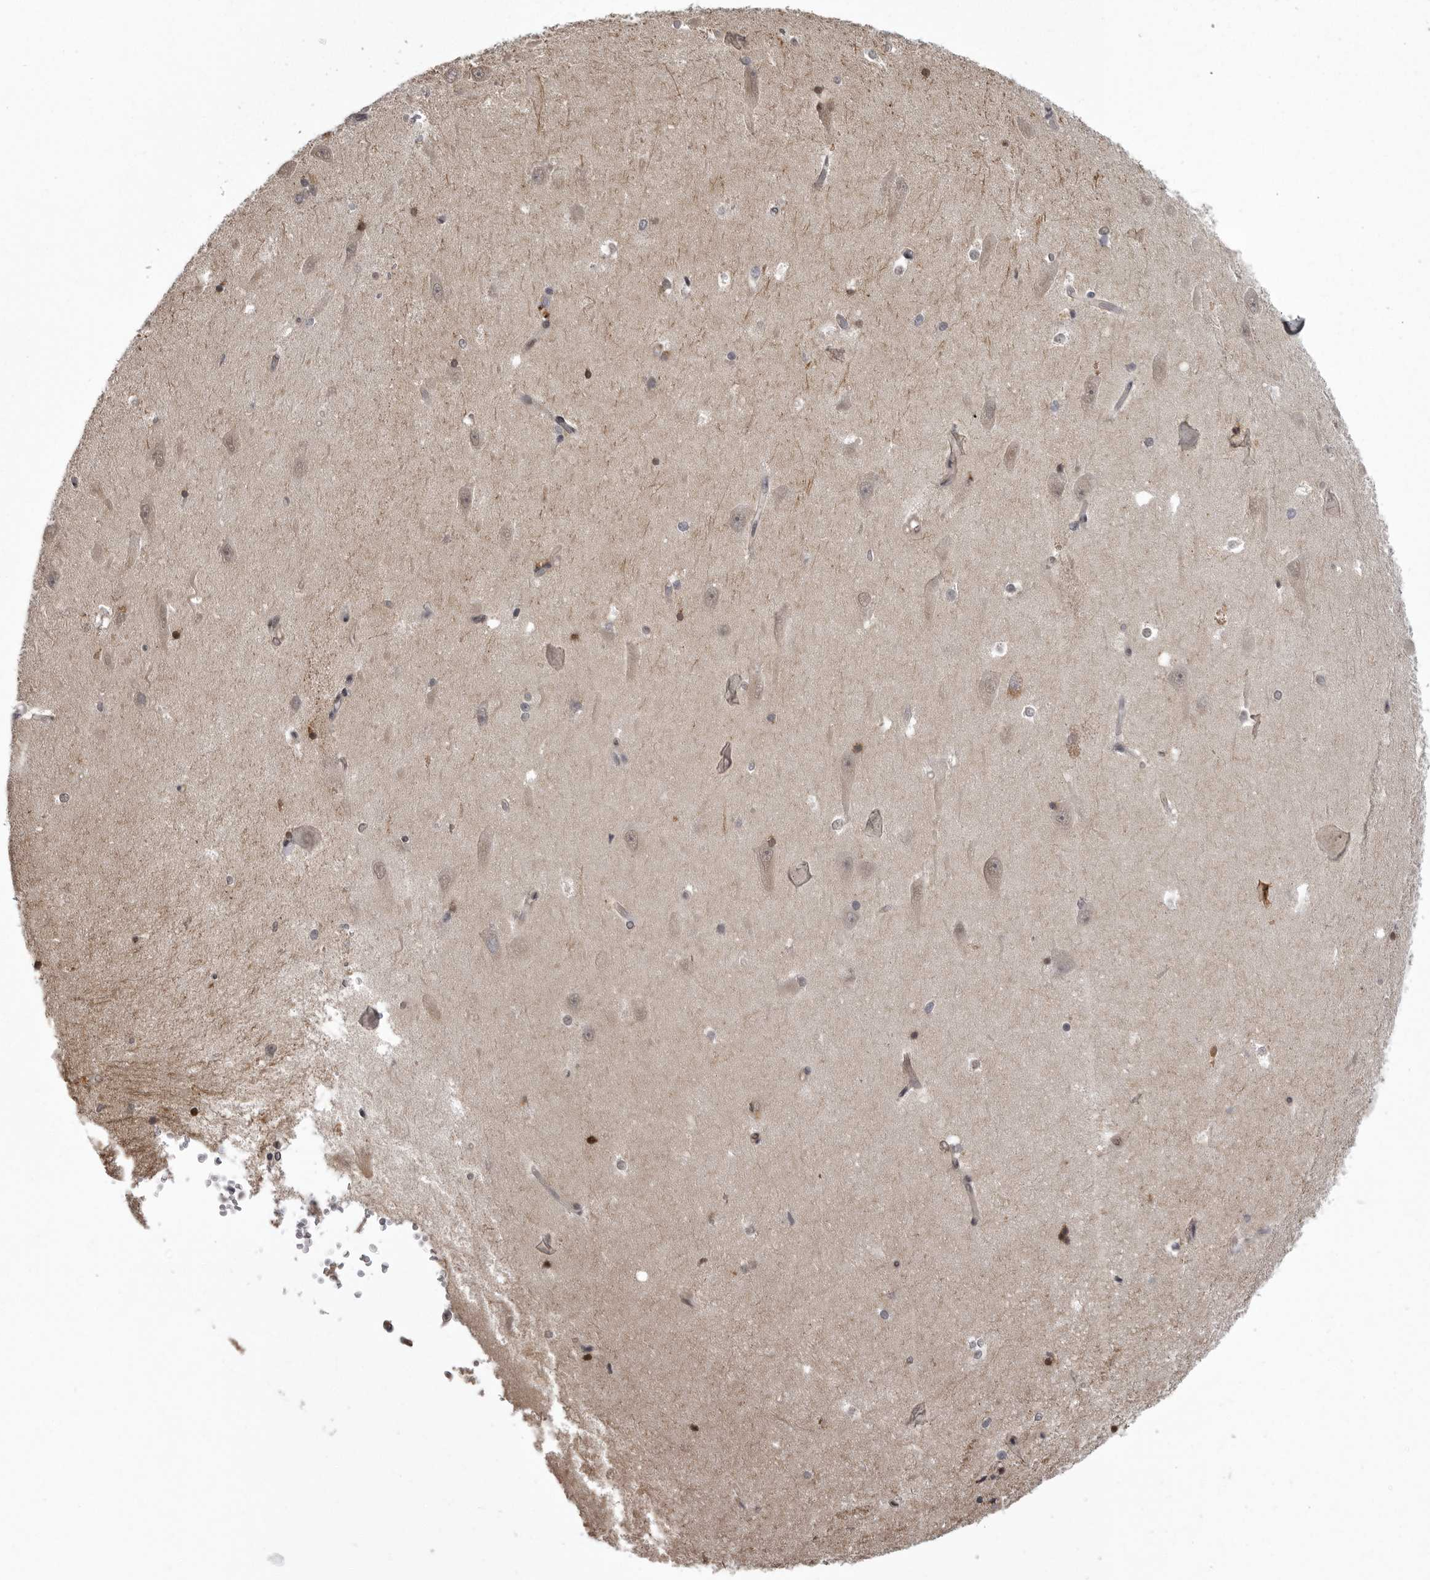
{"staining": {"intensity": "moderate", "quantity": "25%-75%", "location": "cytoplasmic/membranous,nuclear"}, "tissue": "hippocampus", "cell_type": "Glial cells", "image_type": "normal", "snomed": [{"axis": "morphology", "description": "Normal tissue, NOS"}, {"axis": "topography", "description": "Hippocampus"}], "caption": "The immunohistochemical stain labels moderate cytoplasmic/membranous,nuclear staining in glial cells of unremarkable hippocampus.", "gene": "SNX16", "patient": {"sex": "male", "age": 45}}